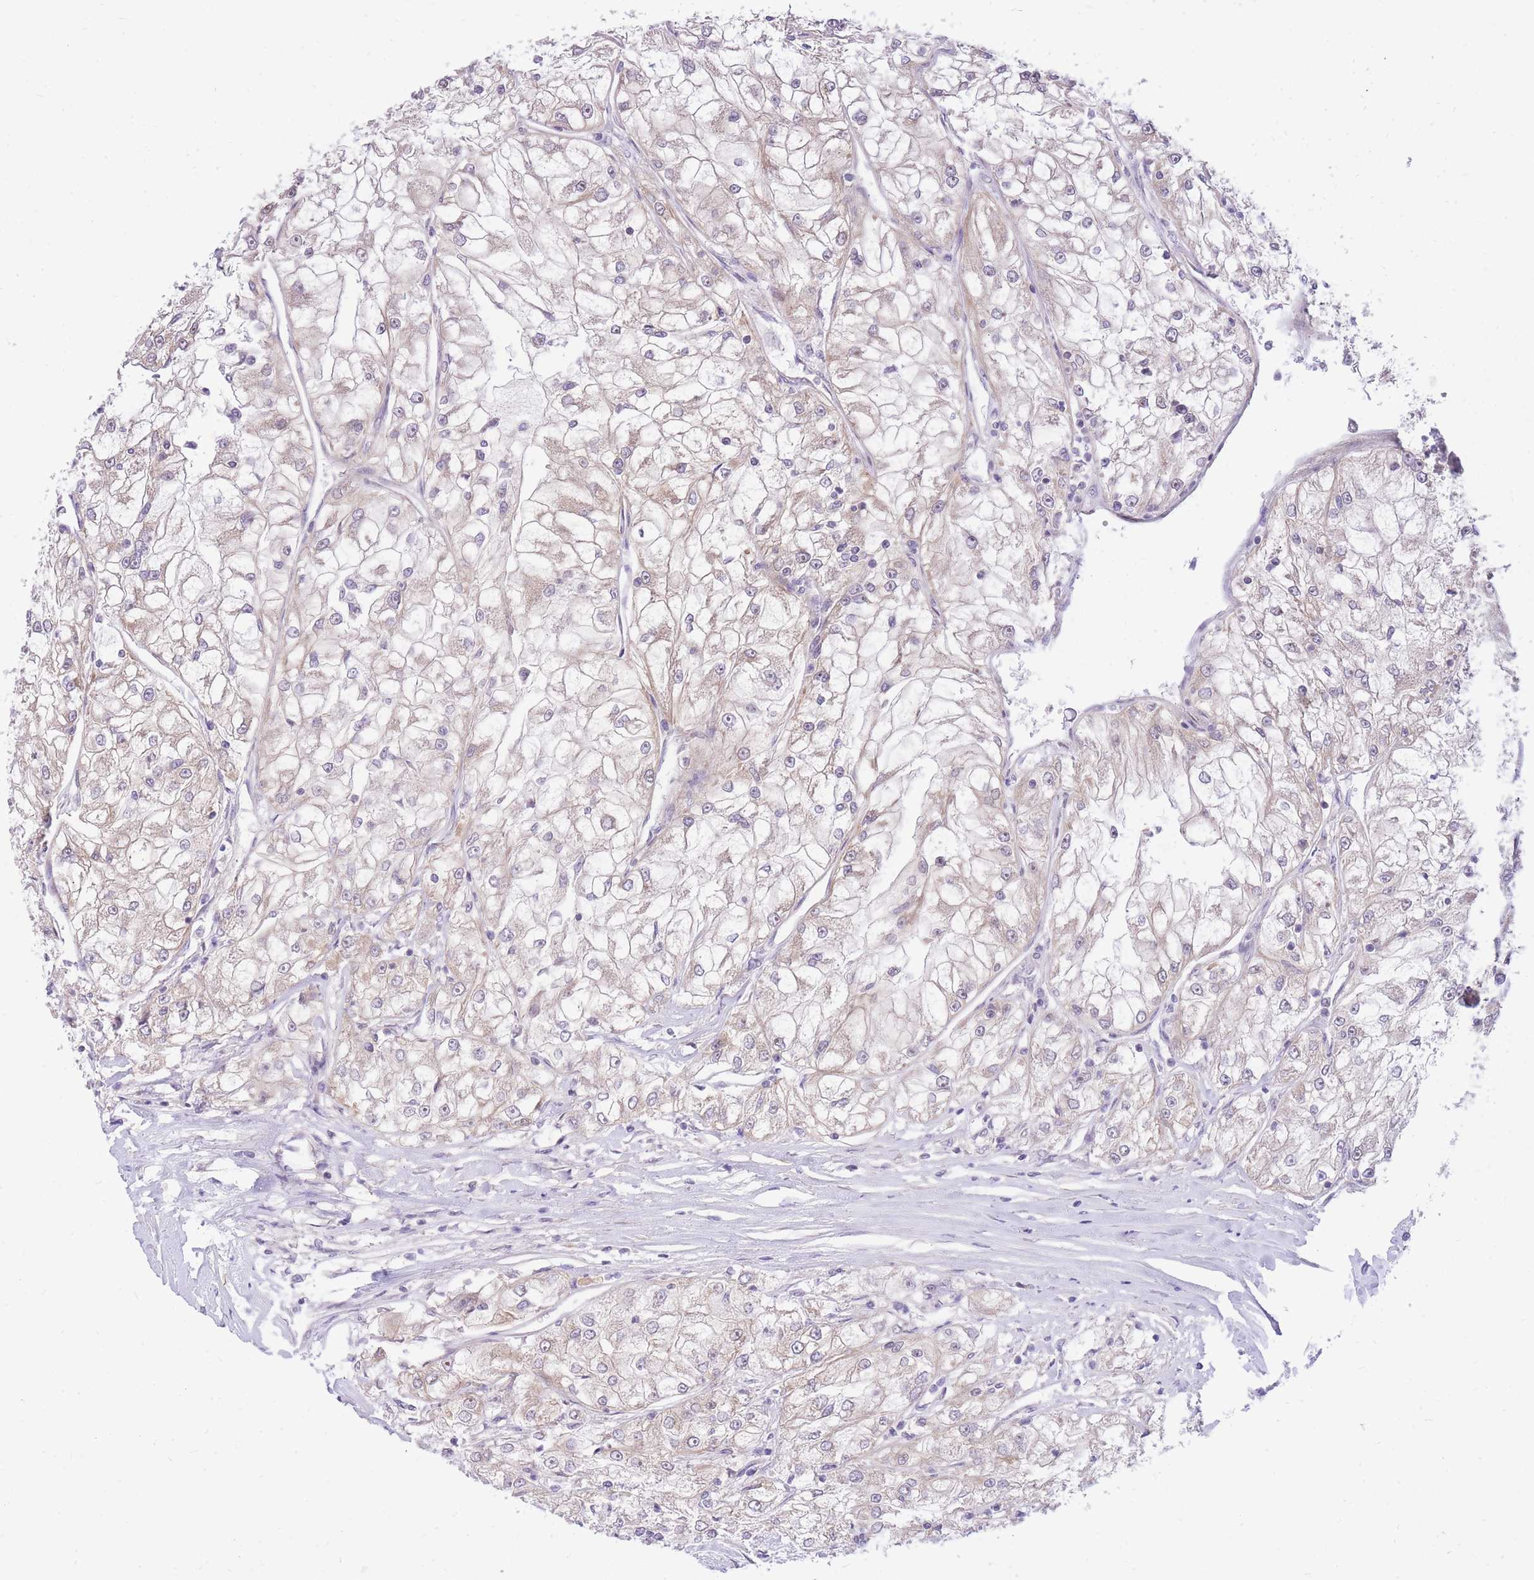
{"staining": {"intensity": "weak", "quantity": "<25%", "location": "cytoplasmic/membranous"}, "tissue": "renal cancer", "cell_type": "Tumor cells", "image_type": "cancer", "snomed": [{"axis": "morphology", "description": "Adenocarcinoma, NOS"}, {"axis": "topography", "description": "Kidney"}], "caption": "Renal cancer (adenocarcinoma) stained for a protein using immunohistochemistry demonstrates no positivity tumor cells.", "gene": "MINDY2", "patient": {"sex": "female", "age": 72}}